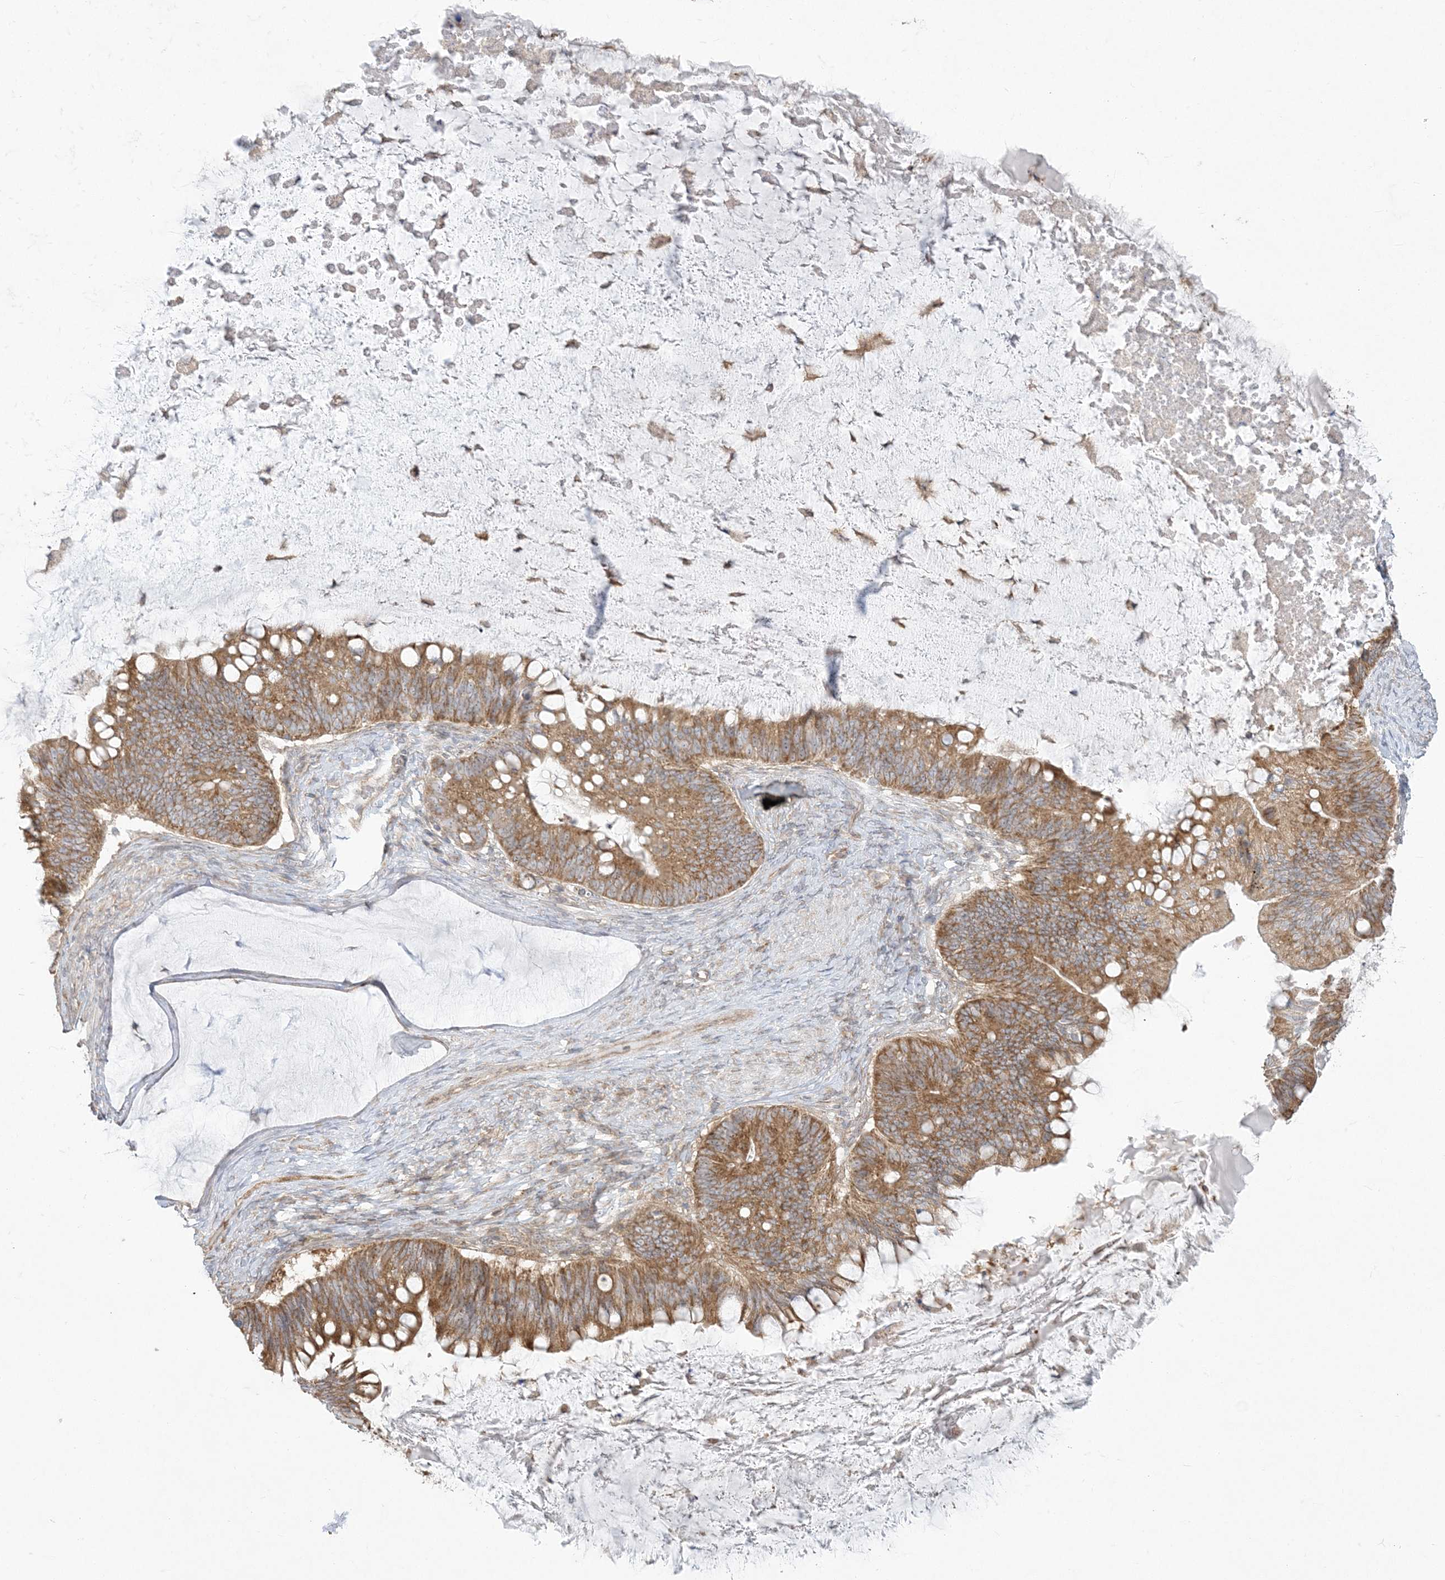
{"staining": {"intensity": "strong", "quantity": ">75%", "location": "cytoplasmic/membranous"}, "tissue": "ovarian cancer", "cell_type": "Tumor cells", "image_type": "cancer", "snomed": [{"axis": "morphology", "description": "Cystadenocarcinoma, mucinous, NOS"}, {"axis": "topography", "description": "Ovary"}], "caption": "A histopathology image showing strong cytoplasmic/membranous expression in approximately >75% of tumor cells in mucinous cystadenocarcinoma (ovarian), as visualized by brown immunohistochemical staining.", "gene": "ZC3H6", "patient": {"sex": "female", "age": 61}}